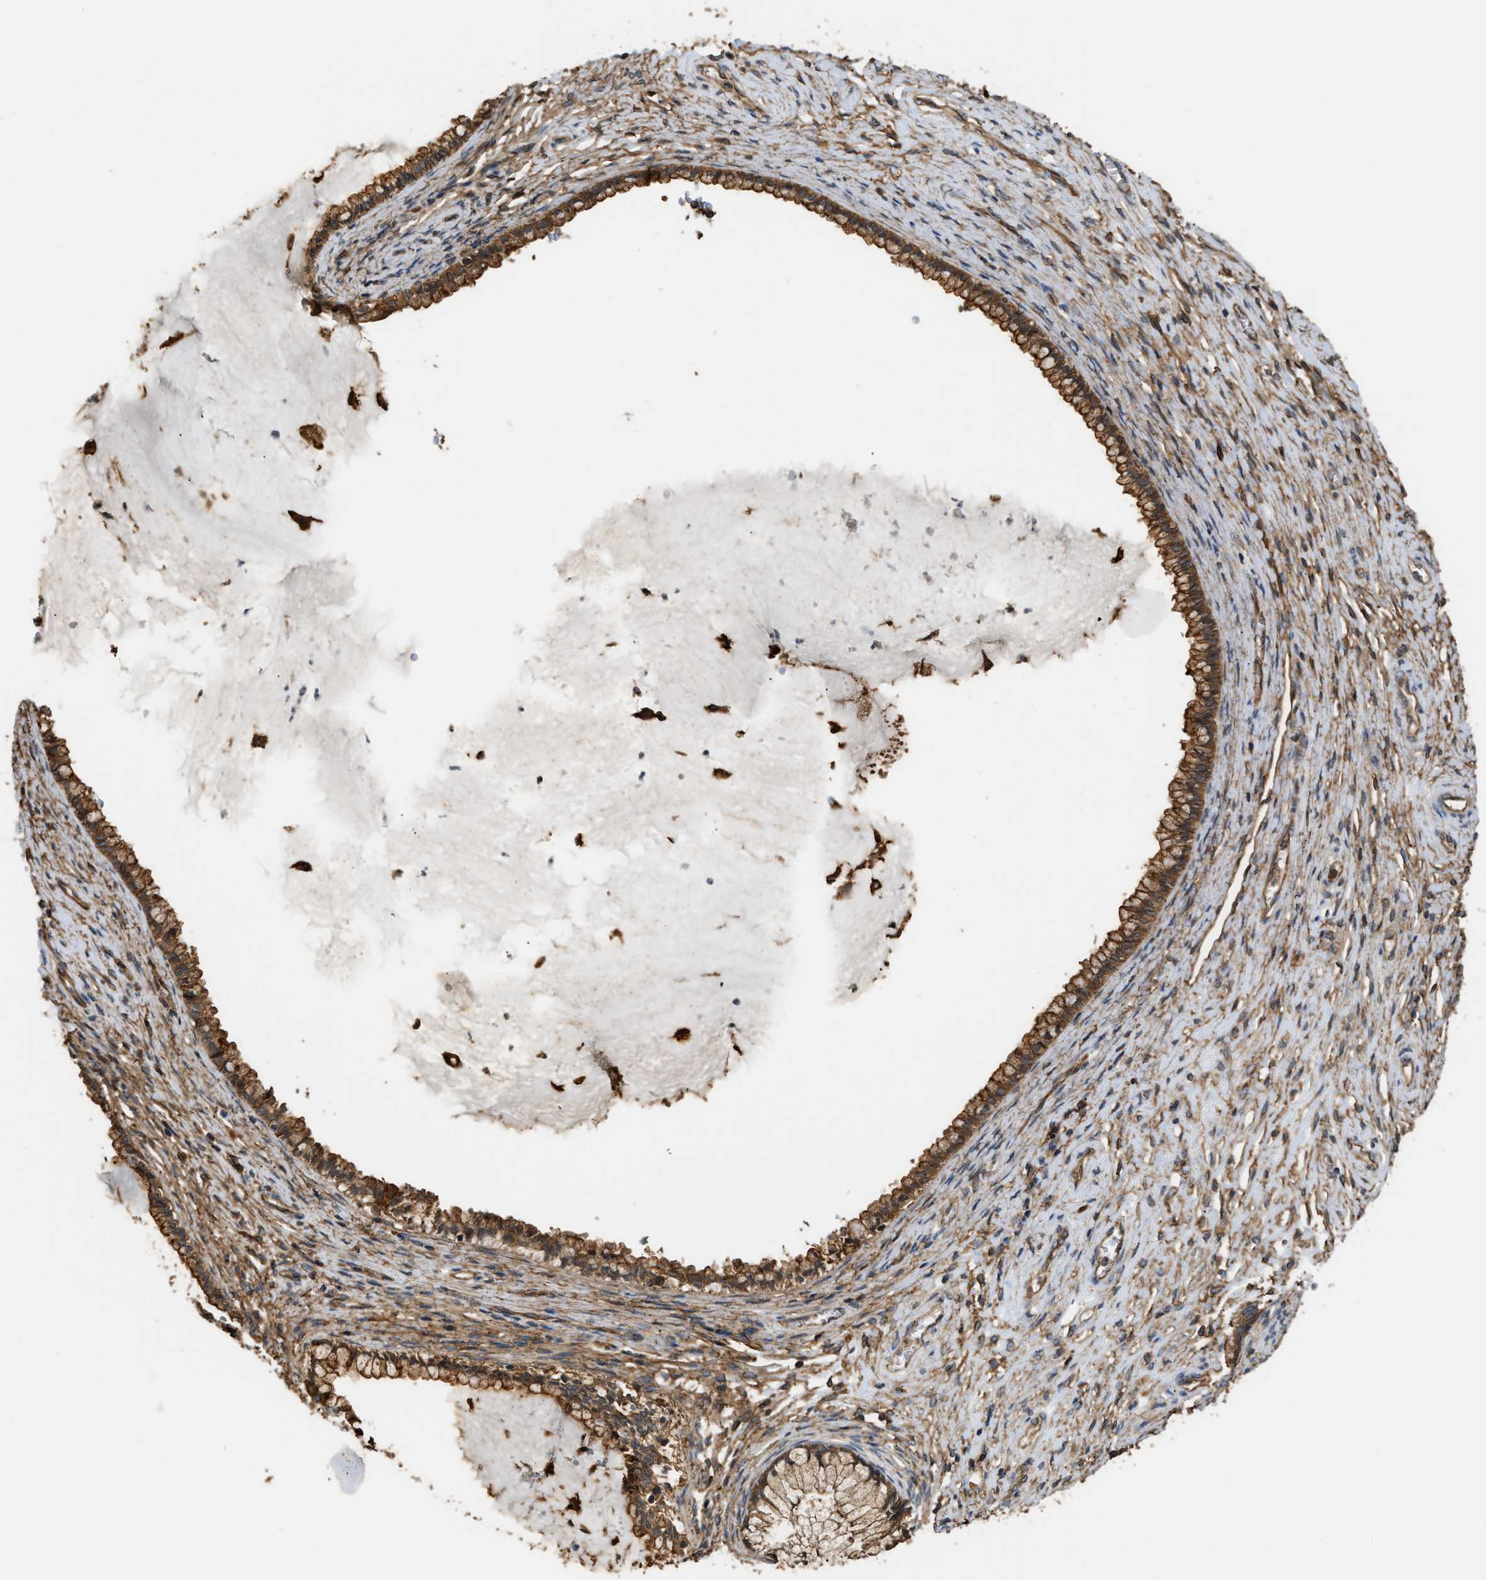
{"staining": {"intensity": "moderate", "quantity": ">75%", "location": "cytoplasmic/membranous"}, "tissue": "cervical cancer", "cell_type": "Tumor cells", "image_type": "cancer", "snomed": [{"axis": "morphology", "description": "Adenocarcinoma, NOS"}, {"axis": "topography", "description": "Cervix"}], "caption": "Protein expression analysis of human cervical cancer (adenocarcinoma) reveals moderate cytoplasmic/membranous expression in about >75% of tumor cells. Nuclei are stained in blue.", "gene": "DDHD2", "patient": {"sex": "female", "age": 44}}